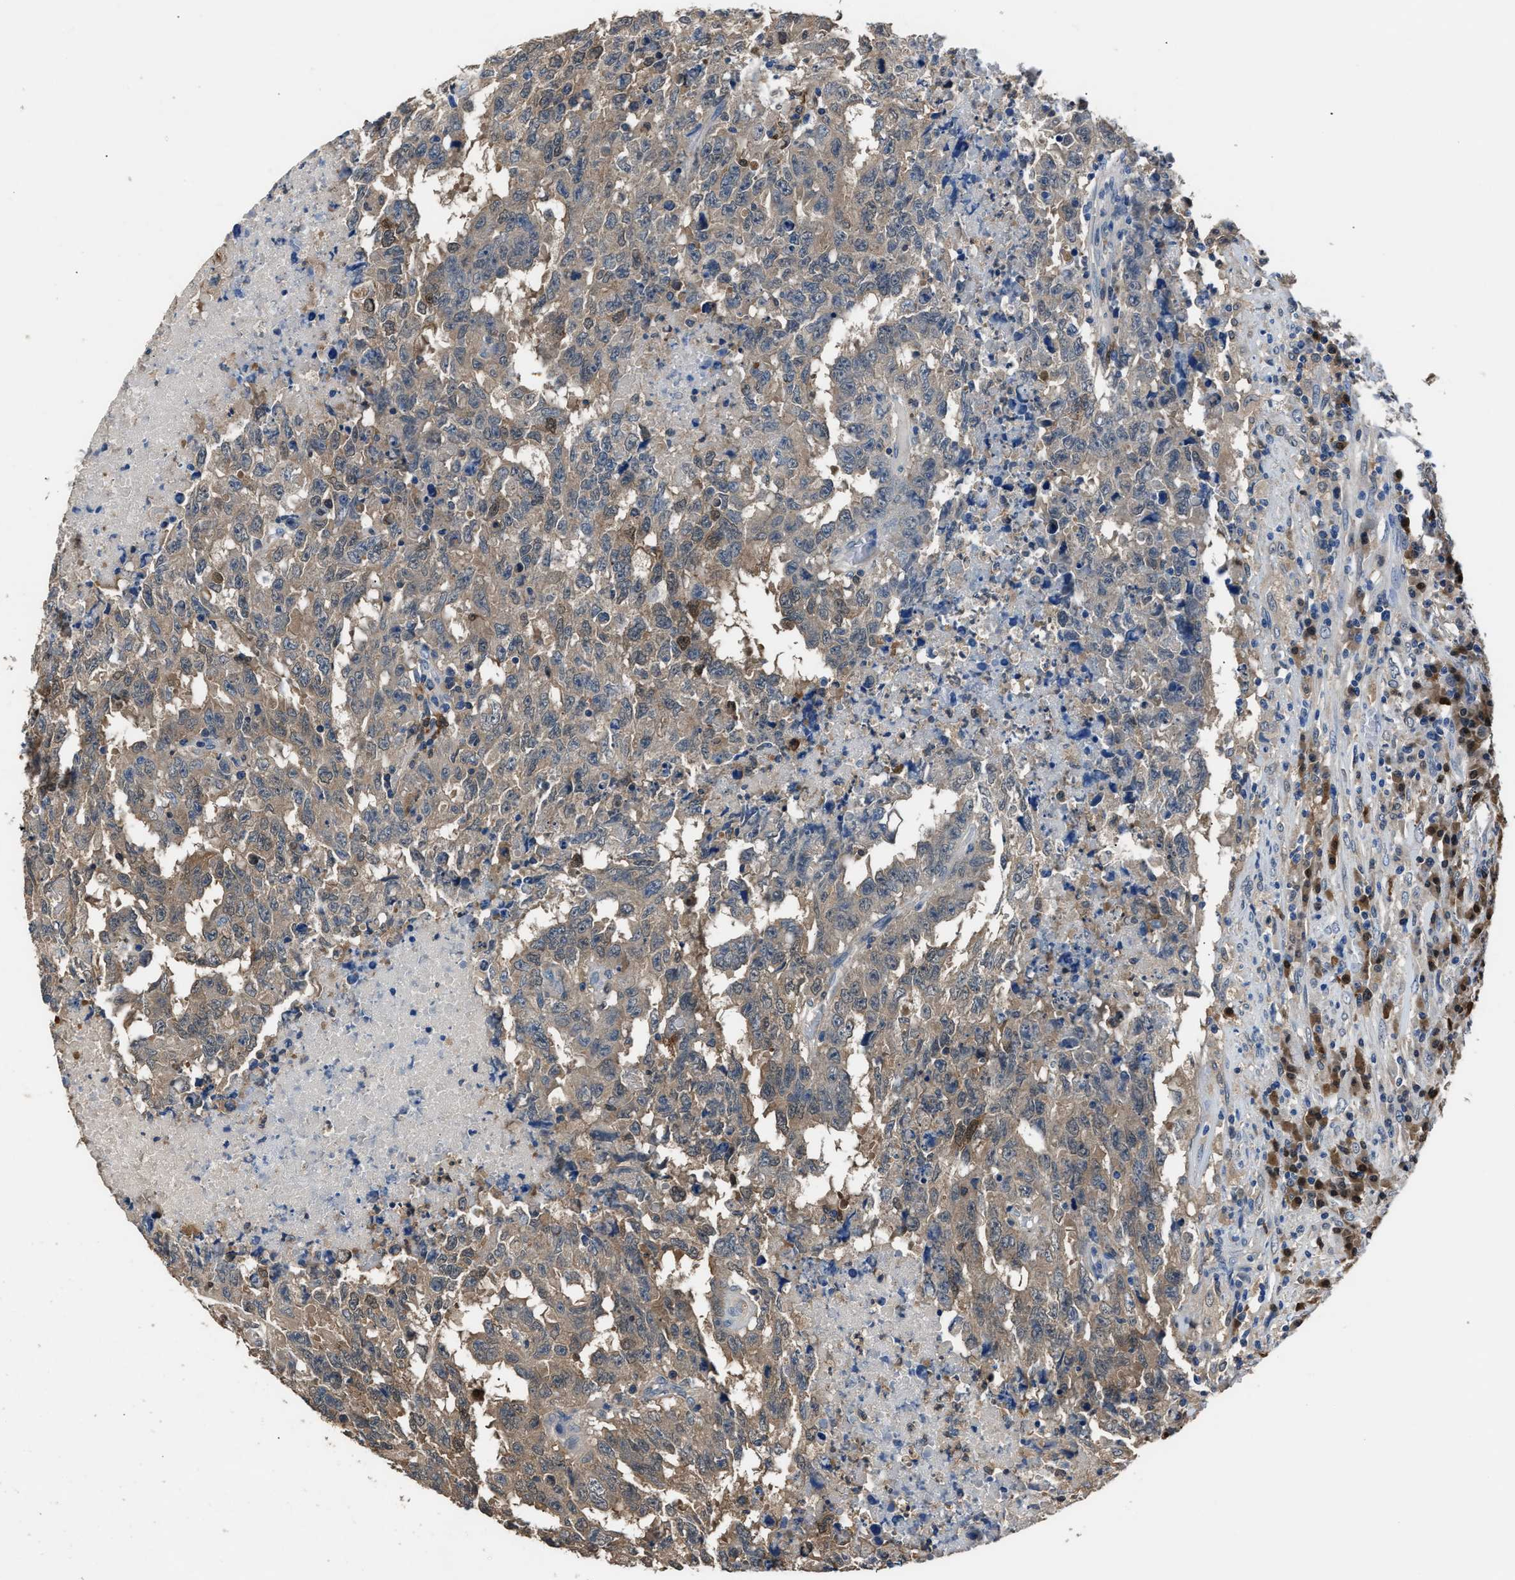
{"staining": {"intensity": "moderate", "quantity": "25%-75%", "location": "cytoplasmic/membranous"}, "tissue": "testis cancer", "cell_type": "Tumor cells", "image_type": "cancer", "snomed": [{"axis": "morphology", "description": "Necrosis, NOS"}, {"axis": "morphology", "description": "Carcinoma, Embryonal, NOS"}, {"axis": "topography", "description": "Testis"}], "caption": "Human testis cancer (embryonal carcinoma) stained with a protein marker demonstrates moderate staining in tumor cells.", "gene": "GSTP1", "patient": {"sex": "male", "age": 19}}